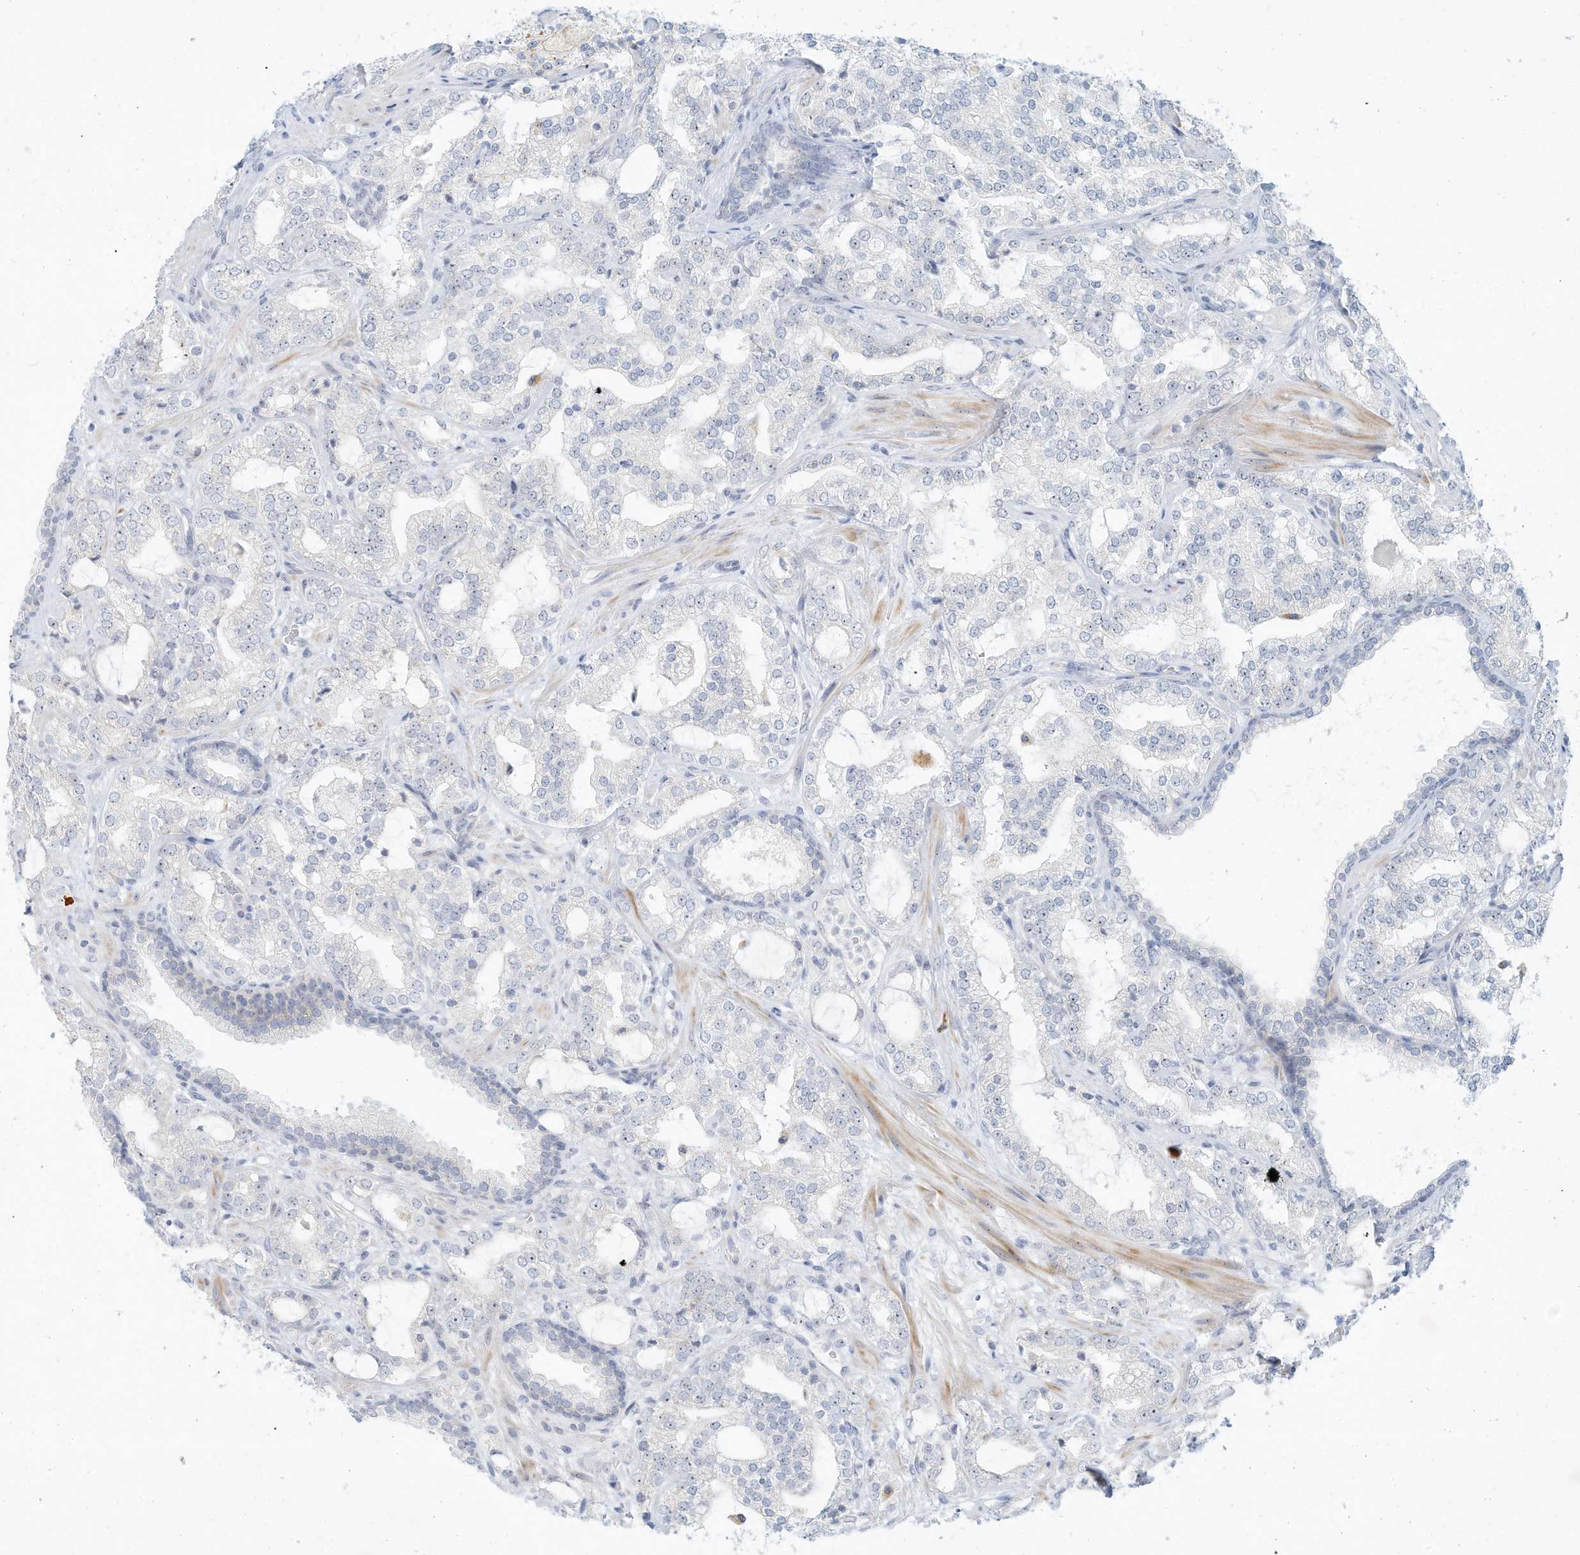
{"staining": {"intensity": "negative", "quantity": "none", "location": "none"}, "tissue": "prostate cancer", "cell_type": "Tumor cells", "image_type": "cancer", "snomed": [{"axis": "morphology", "description": "Adenocarcinoma, High grade"}, {"axis": "topography", "description": "Prostate"}], "caption": "A photomicrograph of adenocarcinoma (high-grade) (prostate) stained for a protein exhibits no brown staining in tumor cells.", "gene": "PAK6", "patient": {"sex": "male", "age": 64}}